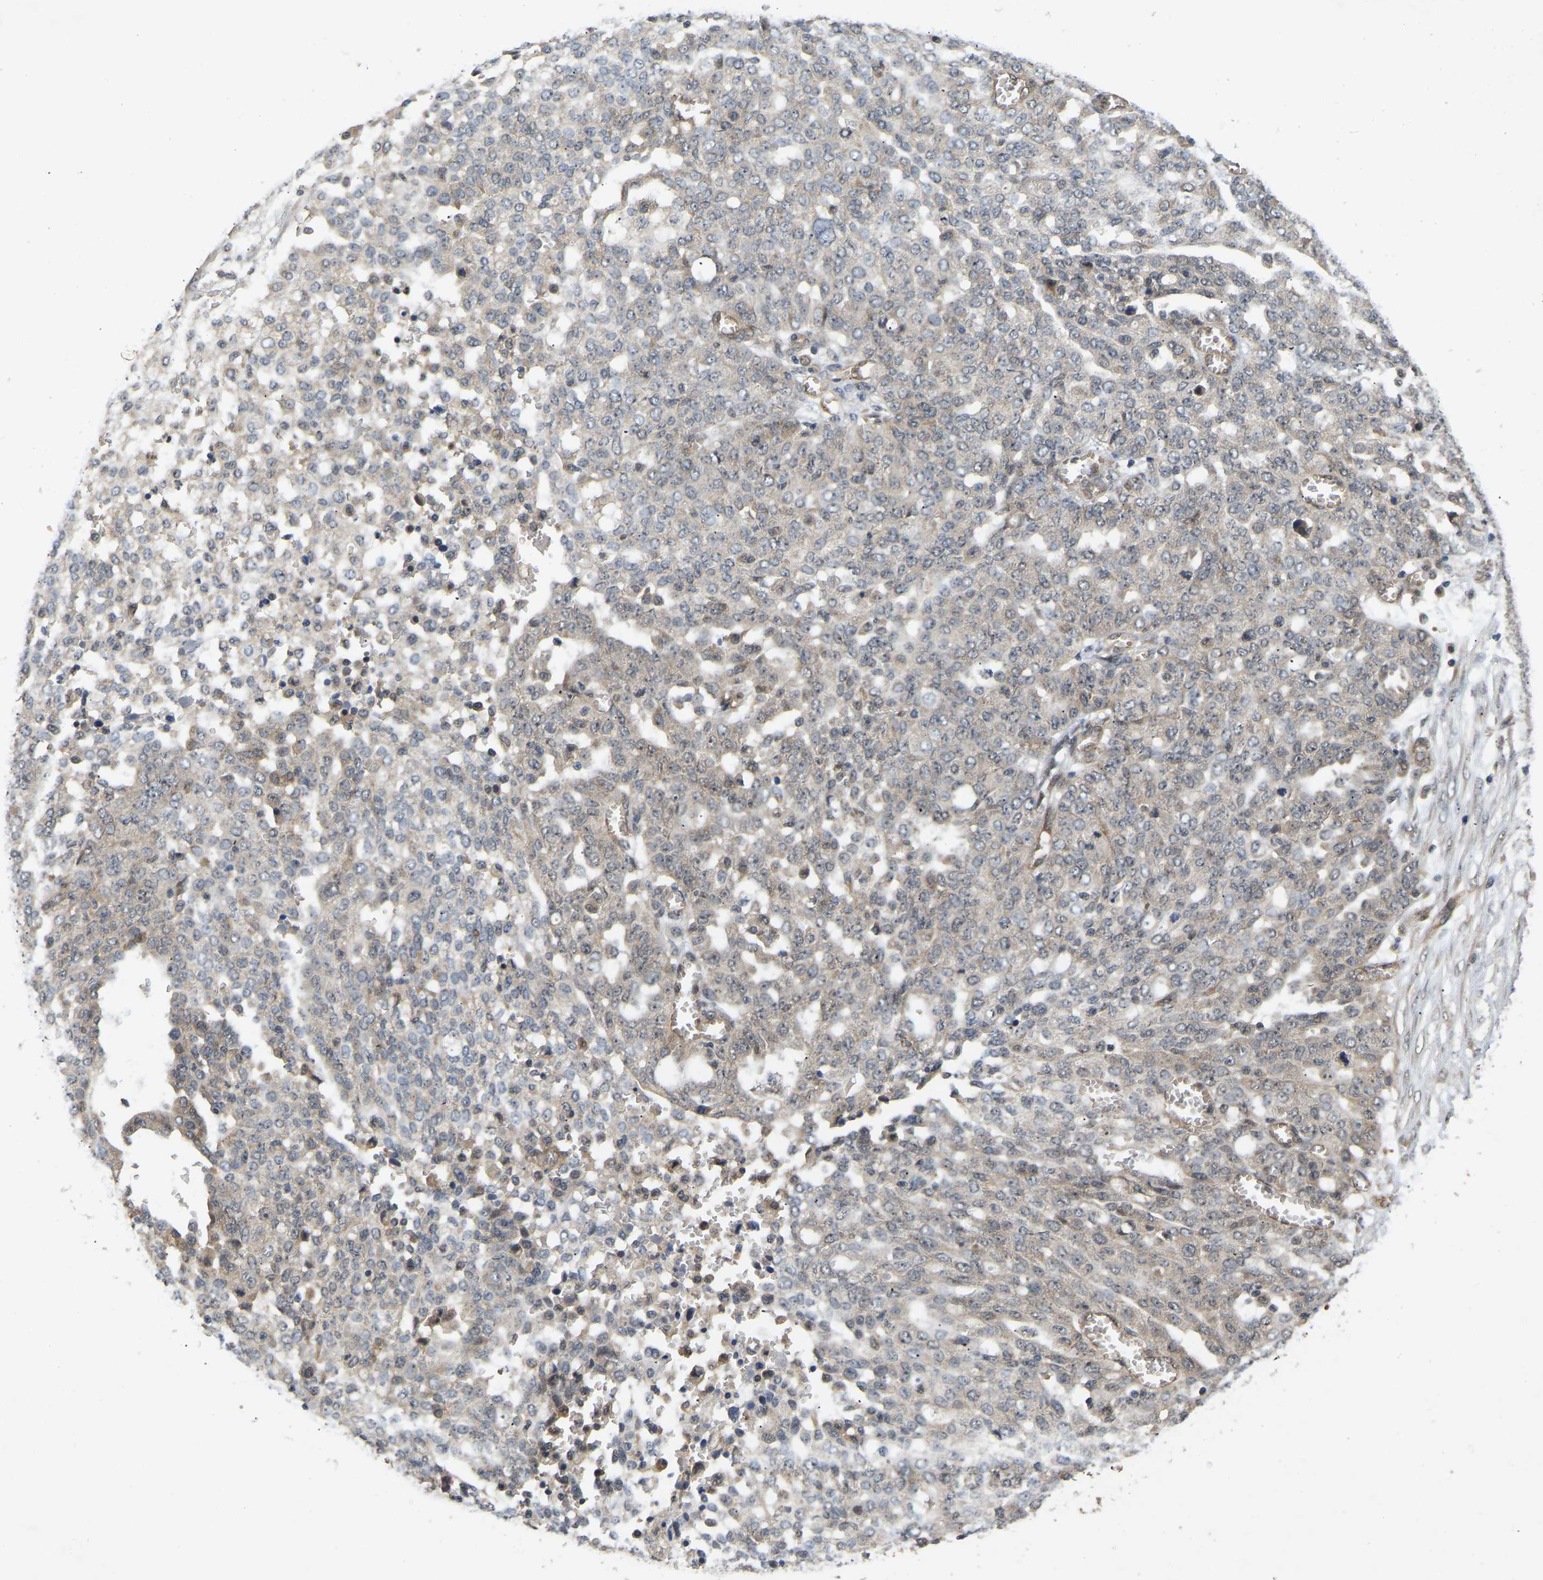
{"staining": {"intensity": "negative", "quantity": "none", "location": "none"}, "tissue": "ovarian cancer", "cell_type": "Tumor cells", "image_type": "cancer", "snomed": [{"axis": "morphology", "description": "Cystadenocarcinoma, serous, NOS"}, {"axis": "topography", "description": "Soft tissue"}, {"axis": "topography", "description": "Ovary"}], "caption": "High power microscopy photomicrograph of an immunohistochemistry (IHC) image of ovarian cancer, revealing no significant positivity in tumor cells. Nuclei are stained in blue.", "gene": "LIMK2", "patient": {"sex": "female", "age": 57}}